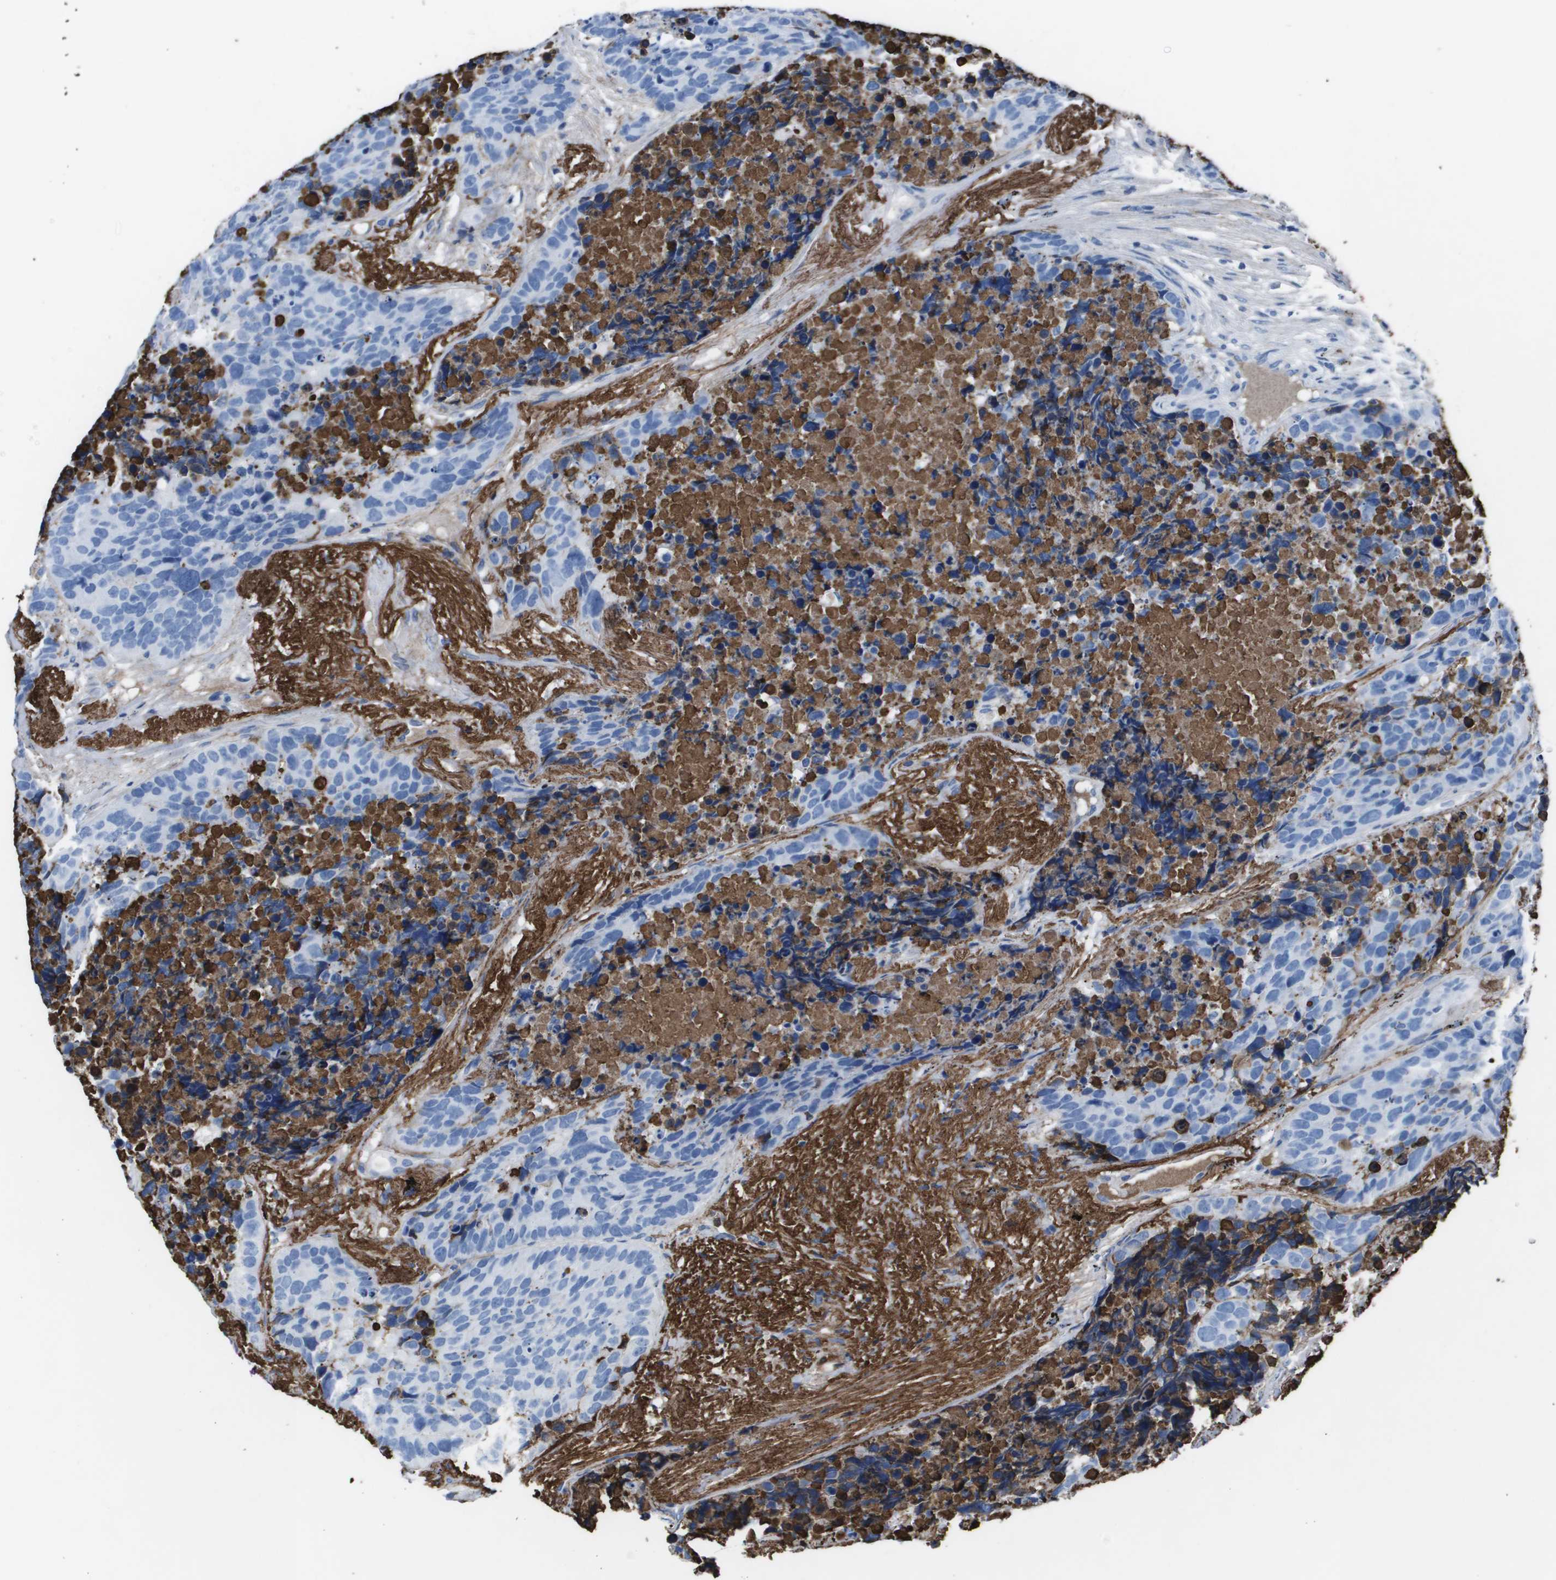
{"staining": {"intensity": "negative", "quantity": "none", "location": "none"}, "tissue": "carcinoid", "cell_type": "Tumor cells", "image_type": "cancer", "snomed": [{"axis": "morphology", "description": "Carcinoid, malignant, NOS"}, {"axis": "topography", "description": "Lung"}], "caption": "Carcinoid (malignant) was stained to show a protein in brown. There is no significant positivity in tumor cells.", "gene": "VTN", "patient": {"sex": "male", "age": 60}}